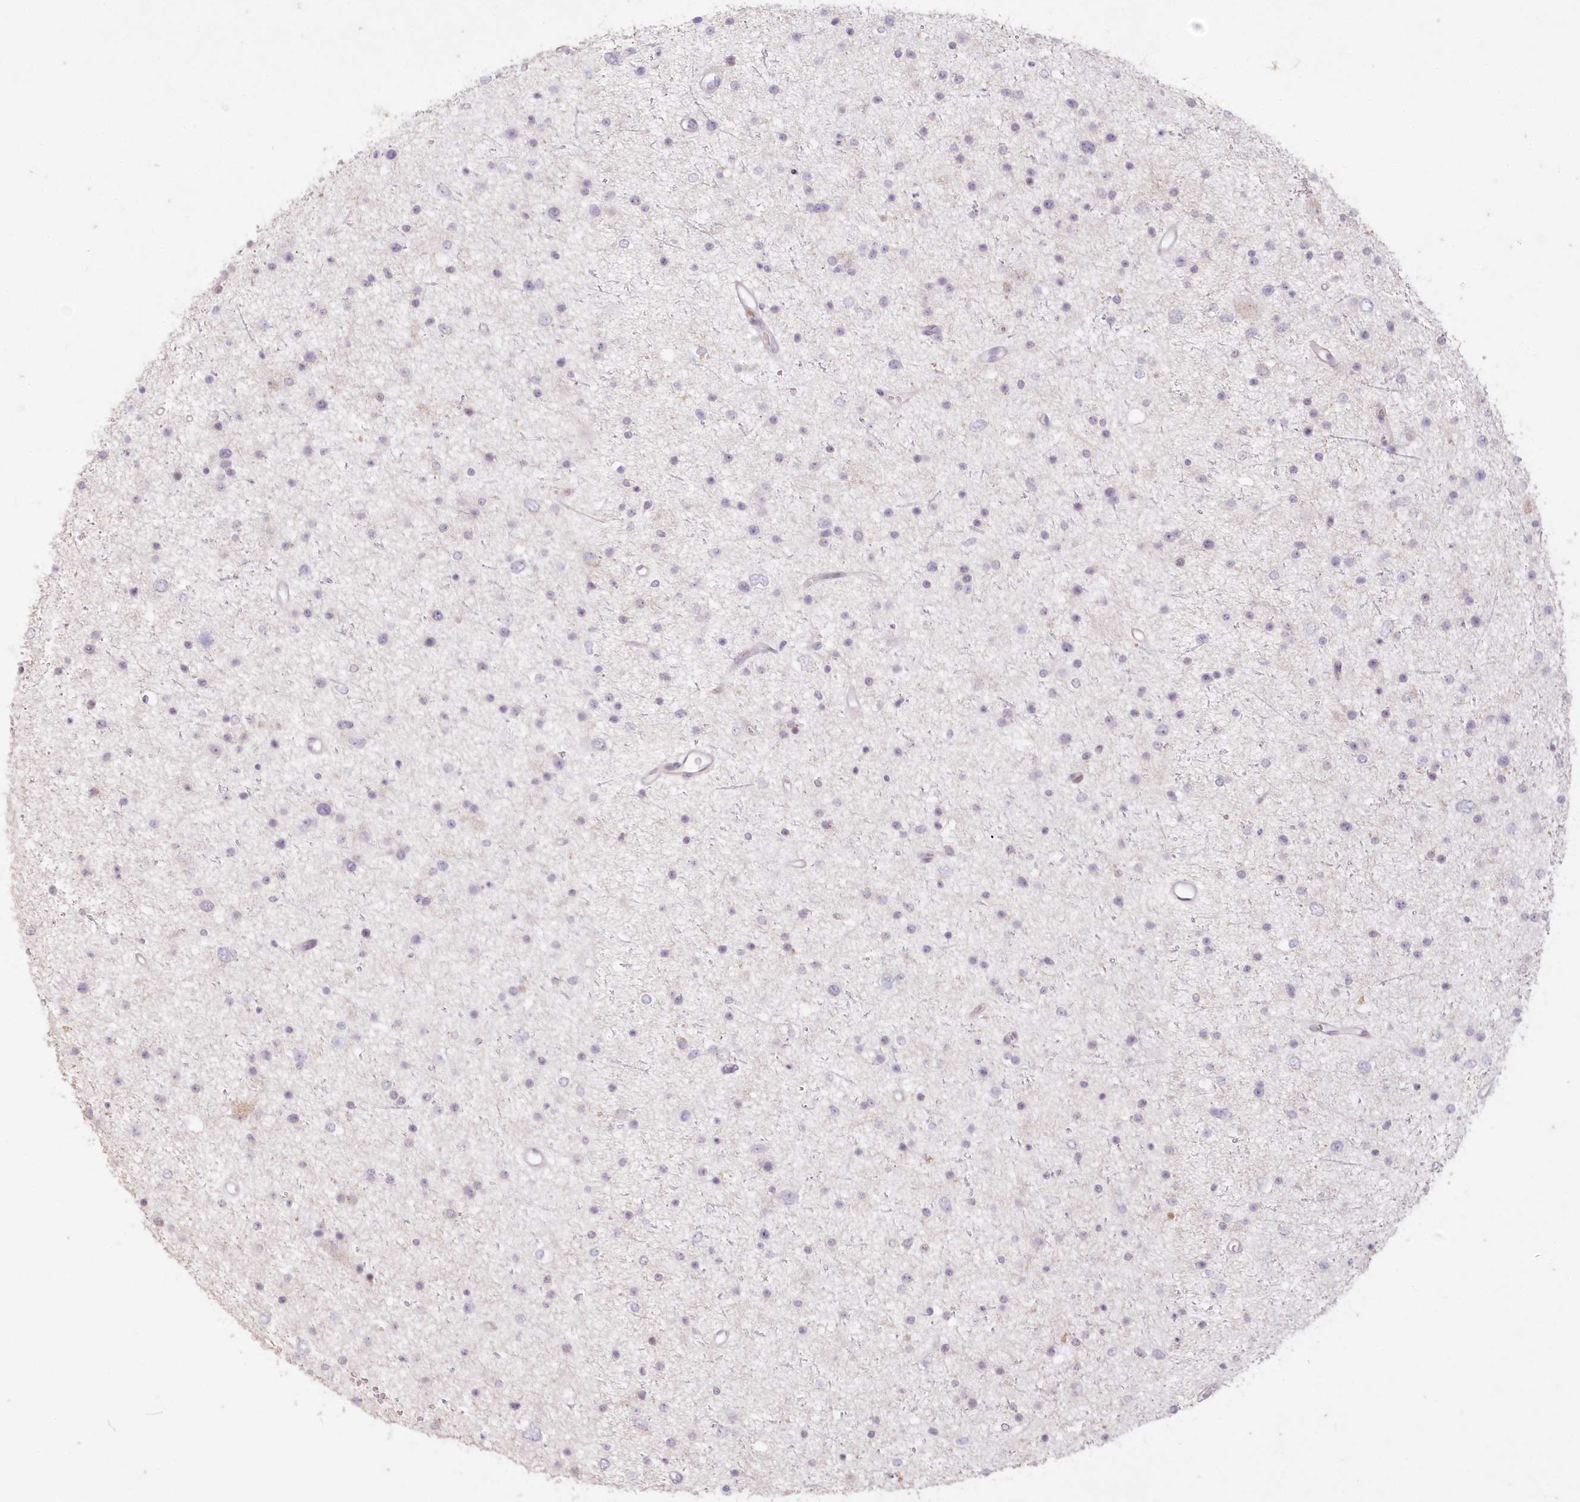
{"staining": {"intensity": "negative", "quantity": "none", "location": "none"}, "tissue": "glioma", "cell_type": "Tumor cells", "image_type": "cancer", "snomed": [{"axis": "morphology", "description": "Glioma, malignant, Low grade"}, {"axis": "topography", "description": "Cerebral cortex"}], "caption": "Tumor cells show no significant protein staining in malignant glioma (low-grade).", "gene": "MTMR3", "patient": {"sex": "female", "age": 39}}